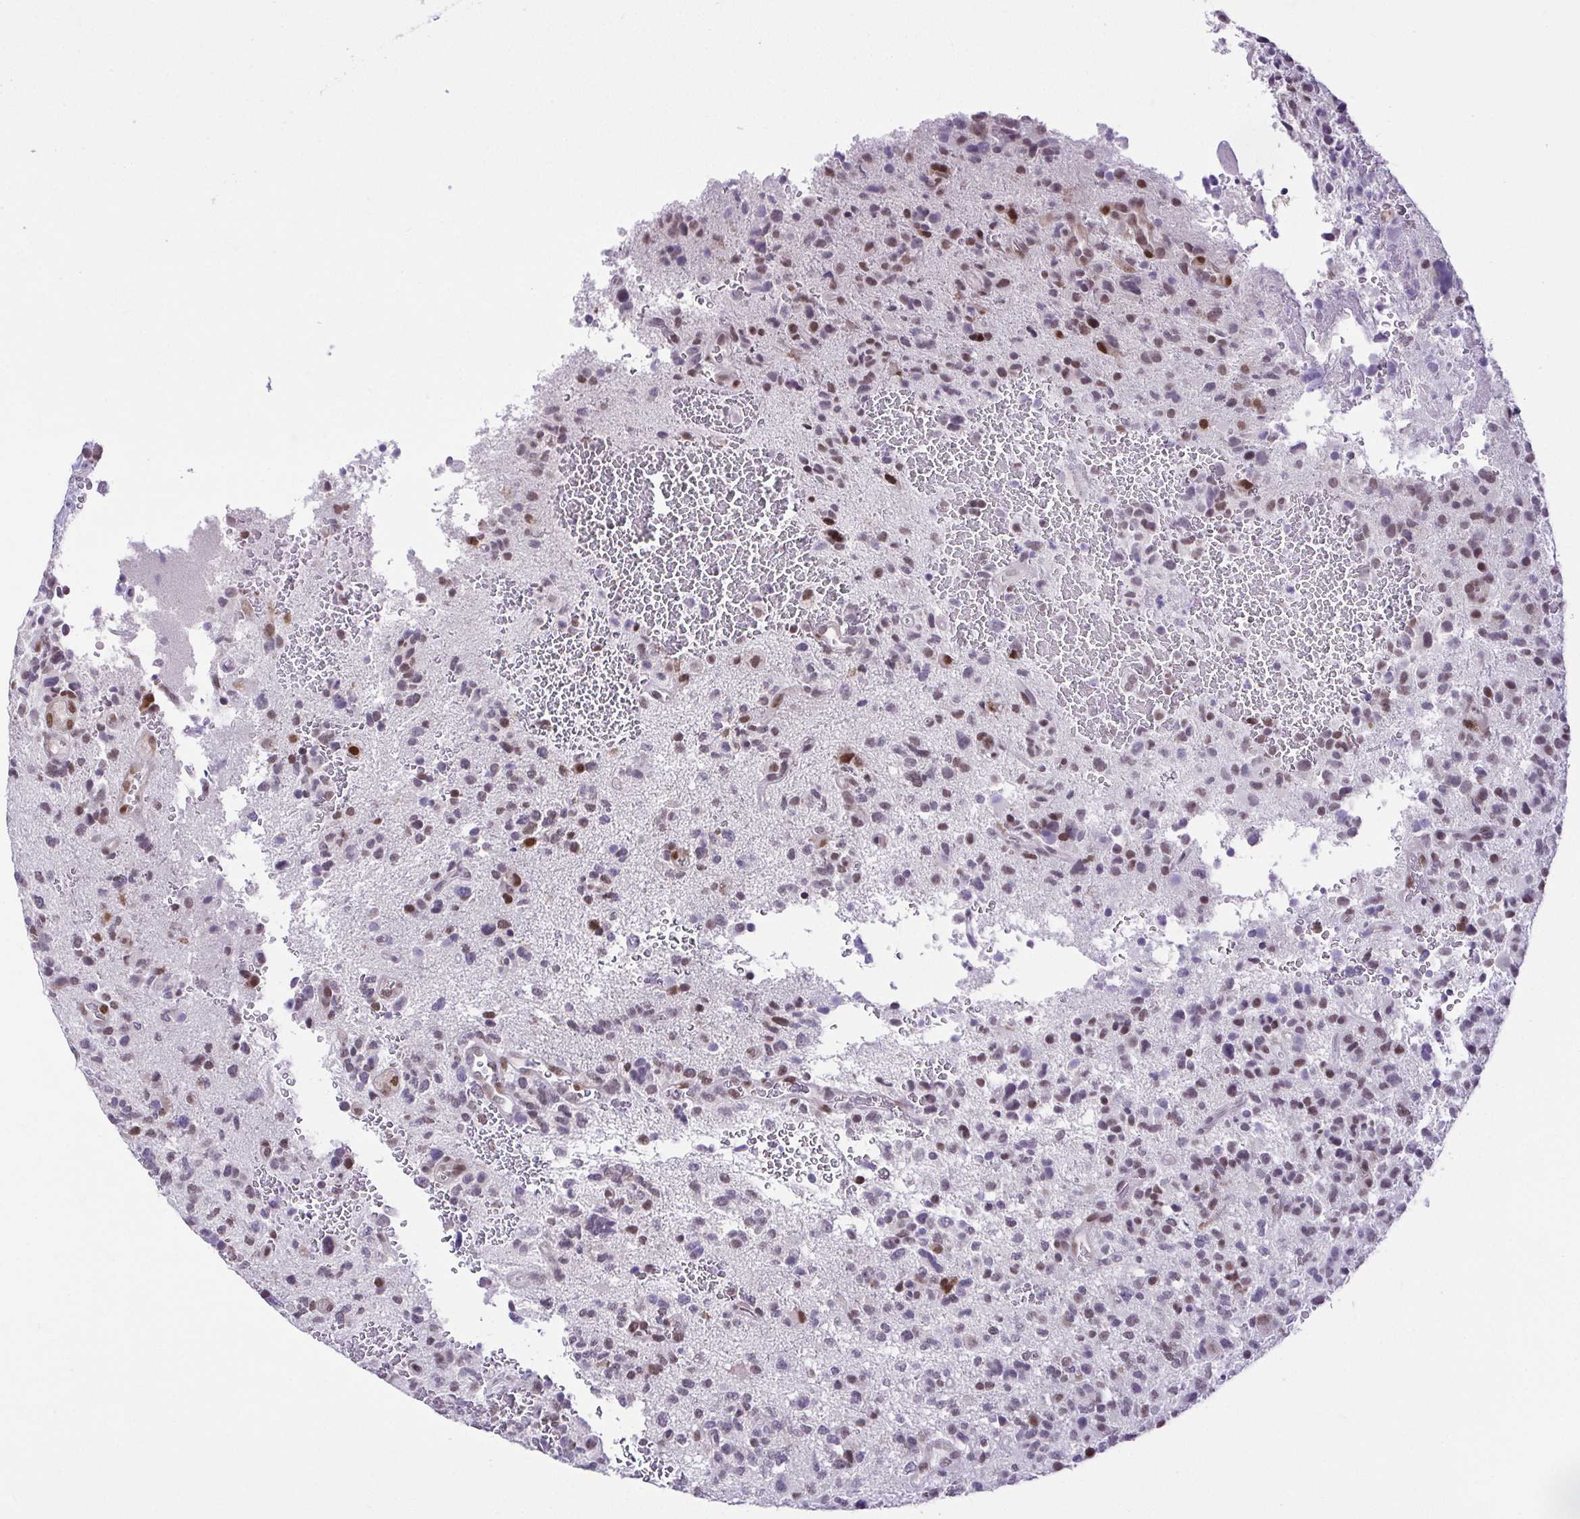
{"staining": {"intensity": "moderate", "quantity": "<25%", "location": "nuclear"}, "tissue": "glioma", "cell_type": "Tumor cells", "image_type": "cancer", "snomed": [{"axis": "morphology", "description": "Glioma, malignant, High grade"}, {"axis": "topography", "description": "Brain"}], "caption": "A histopathology image of human high-grade glioma (malignant) stained for a protein displays moderate nuclear brown staining in tumor cells. (DAB (3,3'-diaminobenzidine) IHC, brown staining for protein, blue staining for nuclei).", "gene": "RBM3", "patient": {"sex": "female", "age": 71}}